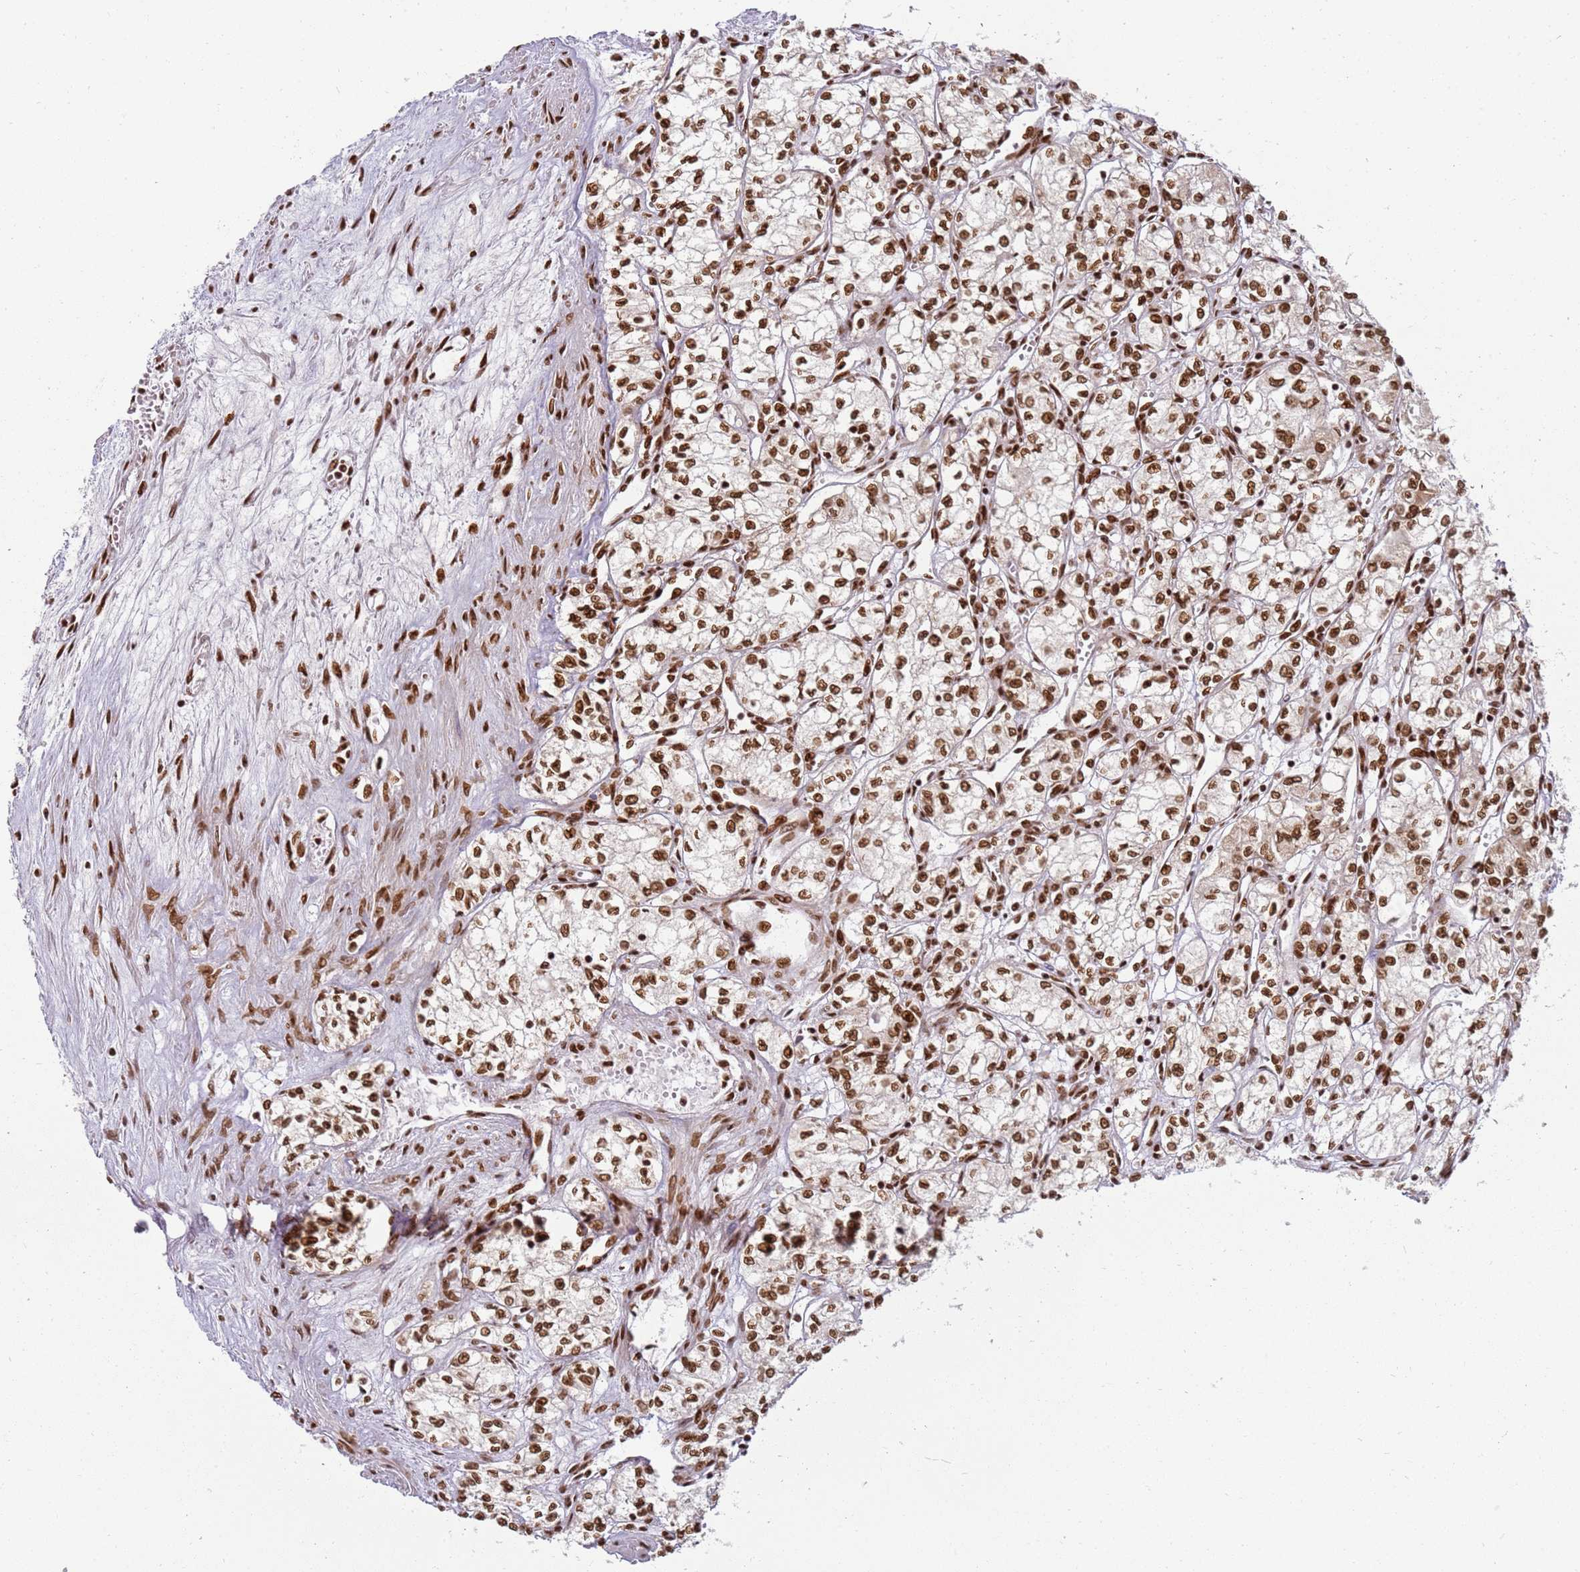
{"staining": {"intensity": "strong", "quantity": ">75%", "location": "nuclear"}, "tissue": "renal cancer", "cell_type": "Tumor cells", "image_type": "cancer", "snomed": [{"axis": "morphology", "description": "Adenocarcinoma, NOS"}, {"axis": "topography", "description": "Kidney"}], "caption": "Renal cancer (adenocarcinoma) stained with DAB IHC demonstrates high levels of strong nuclear staining in approximately >75% of tumor cells. (brown staining indicates protein expression, while blue staining denotes nuclei).", "gene": "TENT4A", "patient": {"sex": "male", "age": 59}}